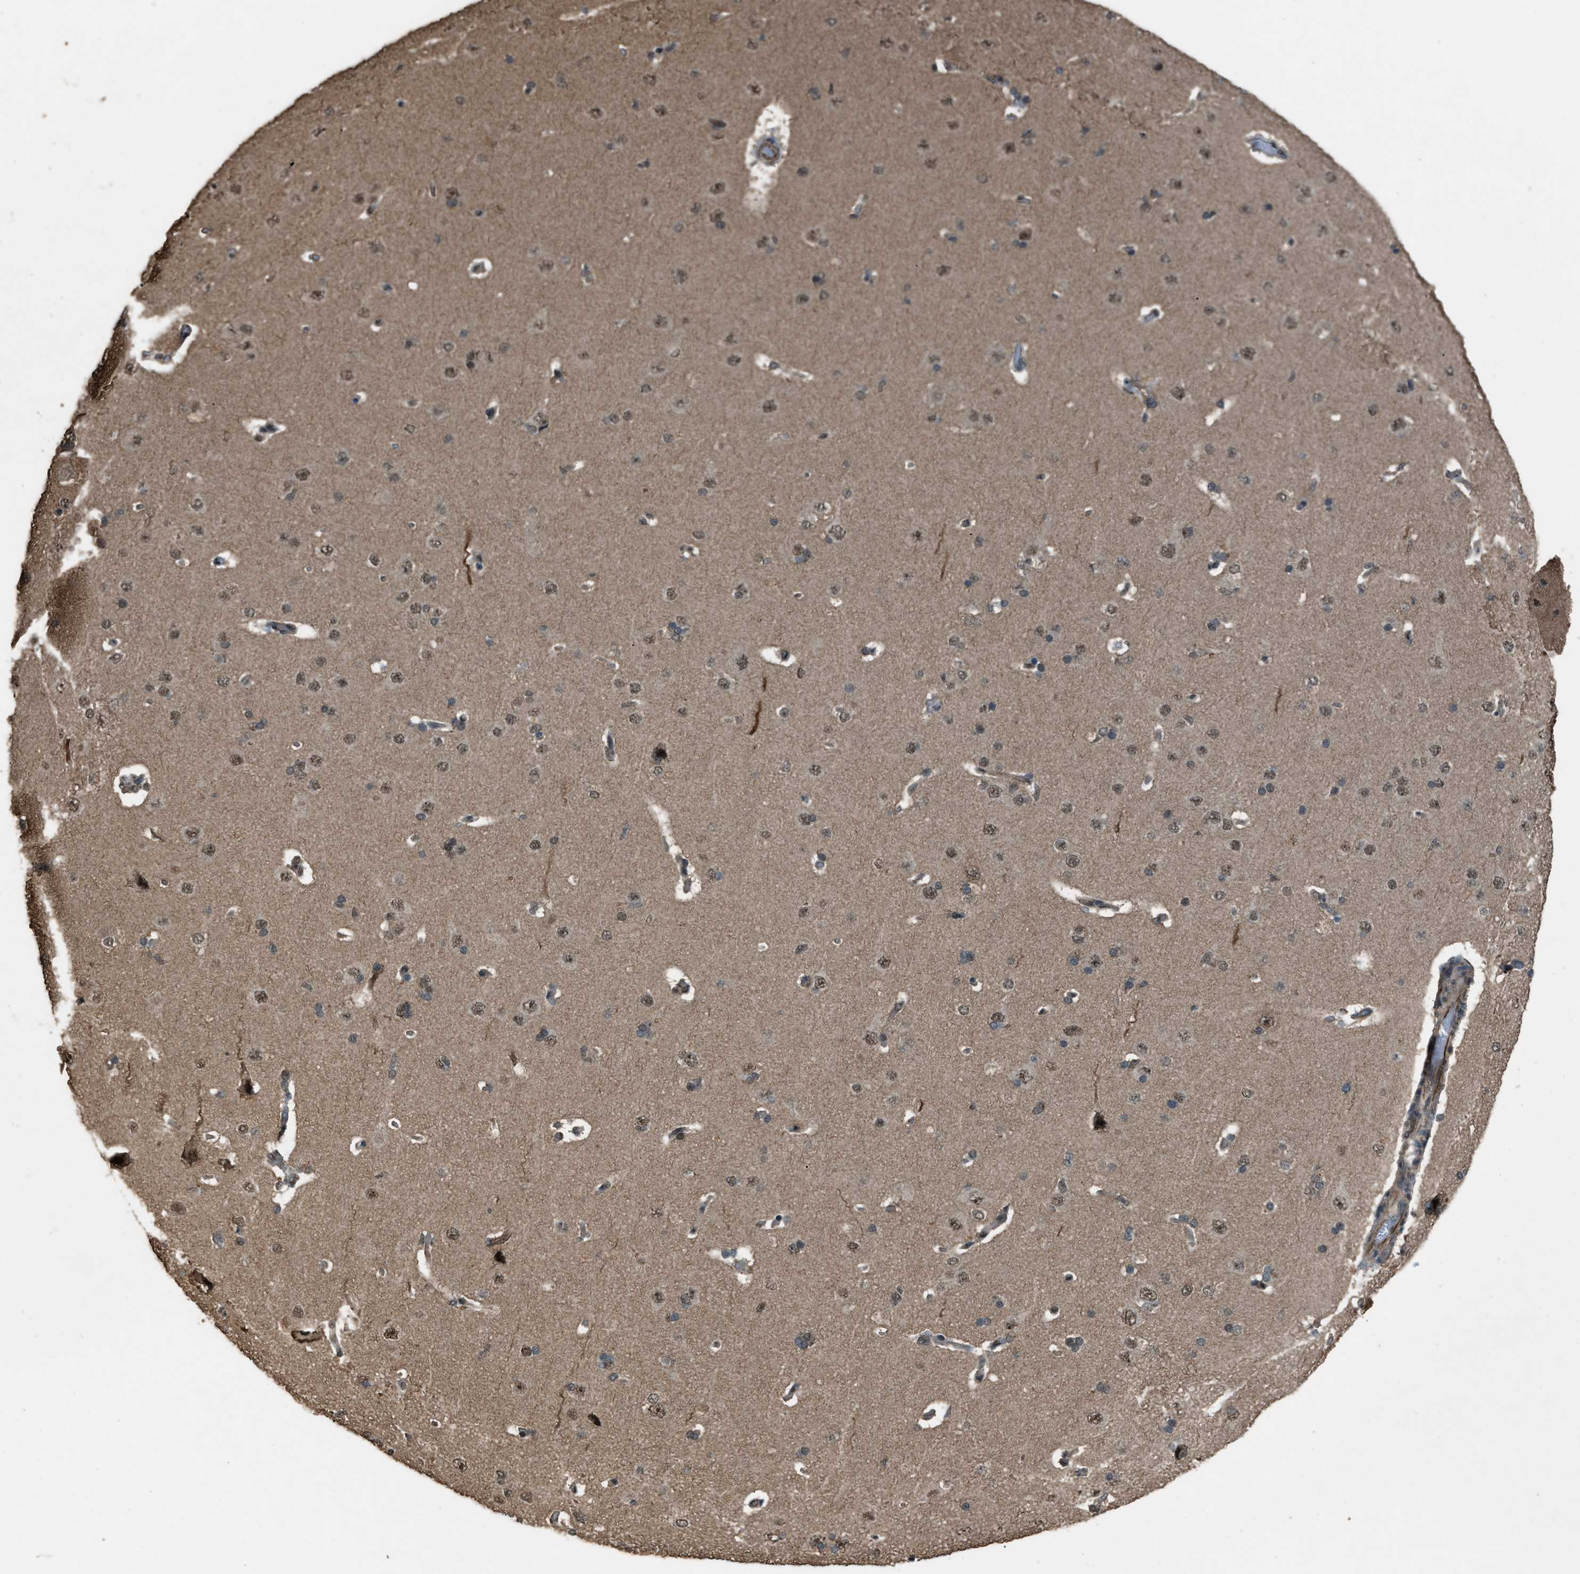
{"staining": {"intensity": "negative", "quantity": "none", "location": "none"}, "tissue": "cerebral cortex", "cell_type": "Endothelial cells", "image_type": "normal", "snomed": [{"axis": "morphology", "description": "Normal tissue, NOS"}, {"axis": "topography", "description": "Cerebral cortex"}], "caption": "IHC micrograph of normal human cerebral cortex stained for a protein (brown), which displays no staining in endothelial cells.", "gene": "SERTAD2", "patient": {"sex": "male", "age": 62}}